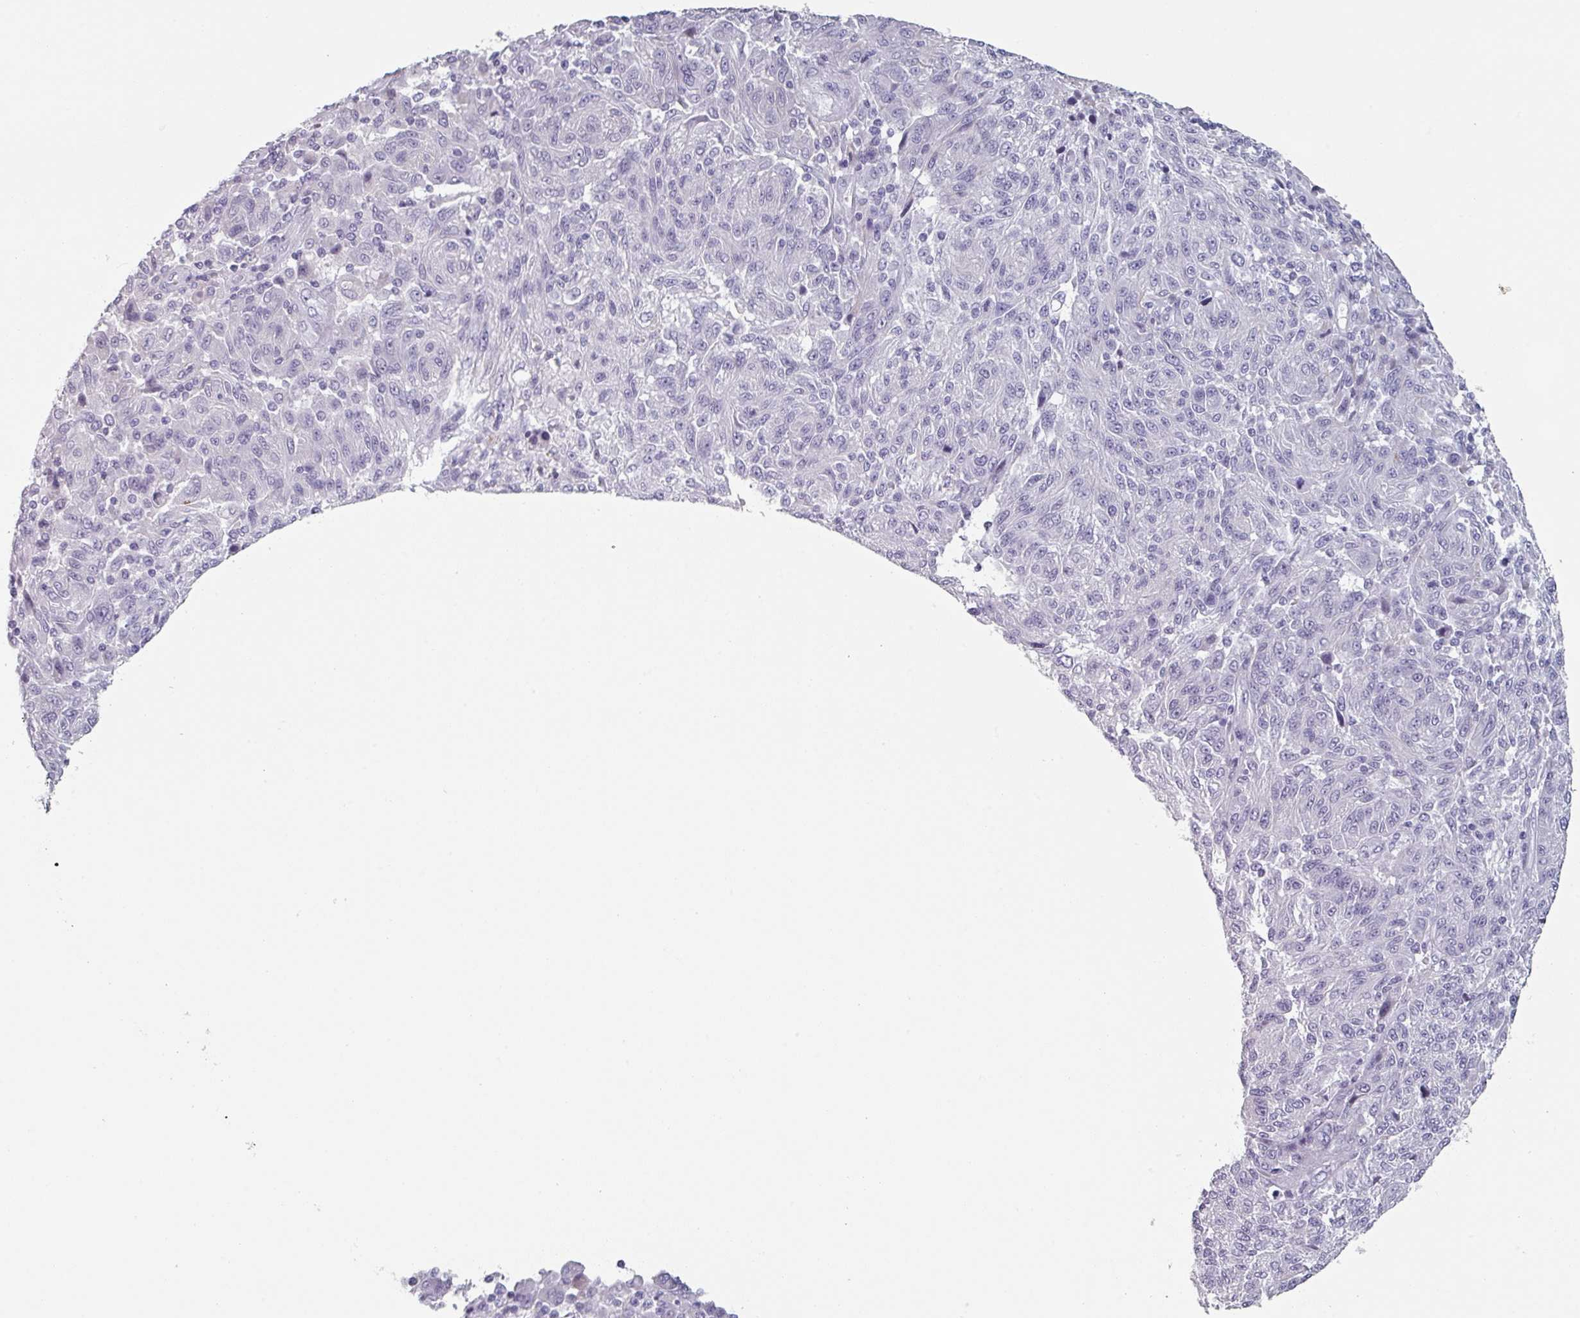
{"staining": {"intensity": "negative", "quantity": "none", "location": "none"}, "tissue": "melanoma", "cell_type": "Tumor cells", "image_type": "cancer", "snomed": [{"axis": "morphology", "description": "Malignant melanoma, NOS"}, {"axis": "topography", "description": "Skin"}], "caption": "This photomicrograph is of malignant melanoma stained with immunohistochemistry to label a protein in brown with the nuclei are counter-stained blue. There is no expression in tumor cells.", "gene": "SLC35G2", "patient": {"sex": "male", "age": 53}}